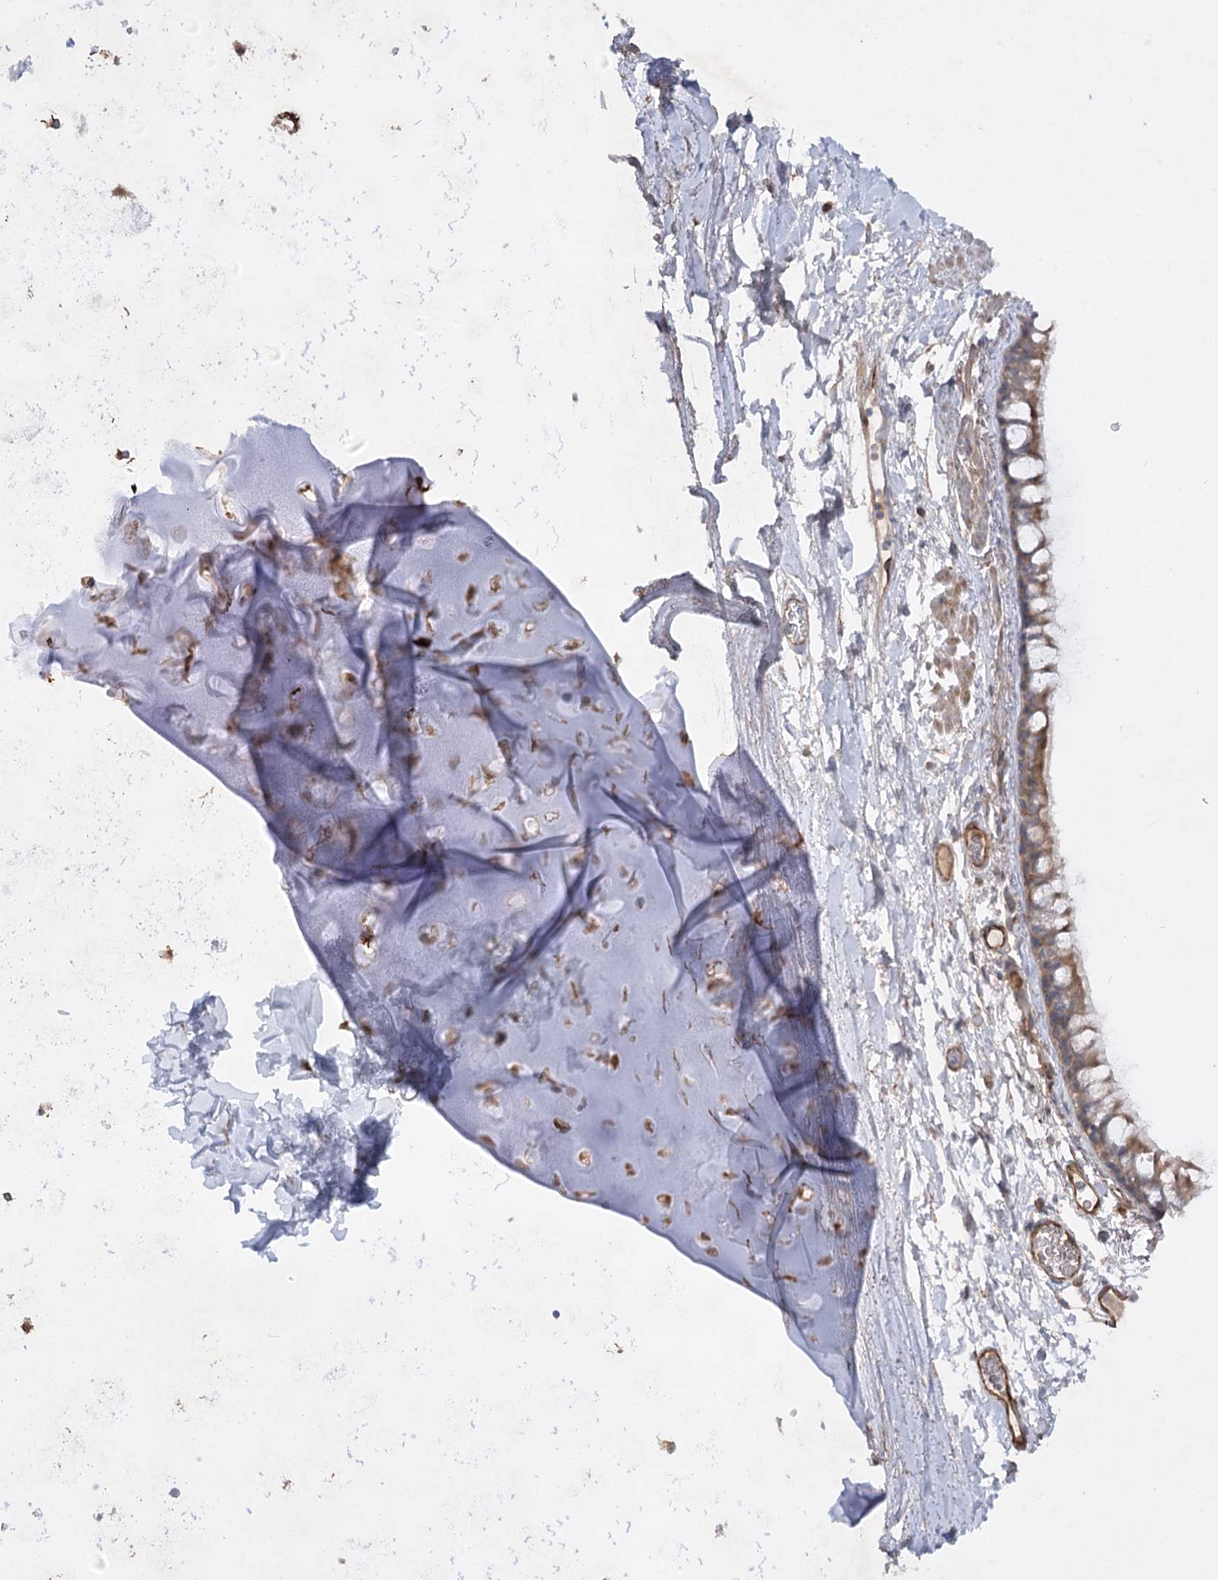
{"staining": {"intensity": "moderate", "quantity": ">75%", "location": "cytoplasmic/membranous"}, "tissue": "bronchus", "cell_type": "Respiratory epithelial cells", "image_type": "normal", "snomed": [{"axis": "morphology", "description": "Normal tissue, NOS"}, {"axis": "topography", "description": "Cartilage tissue"}], "caption": "IHC of unremarkable human bronchus shows medium levels of moderate cytoplasmic/membranous staining in approximately >75% of respiratory epithelial cells.", "gene": "KIAA0825", "patient": {"sex": "male", "age": 63}}